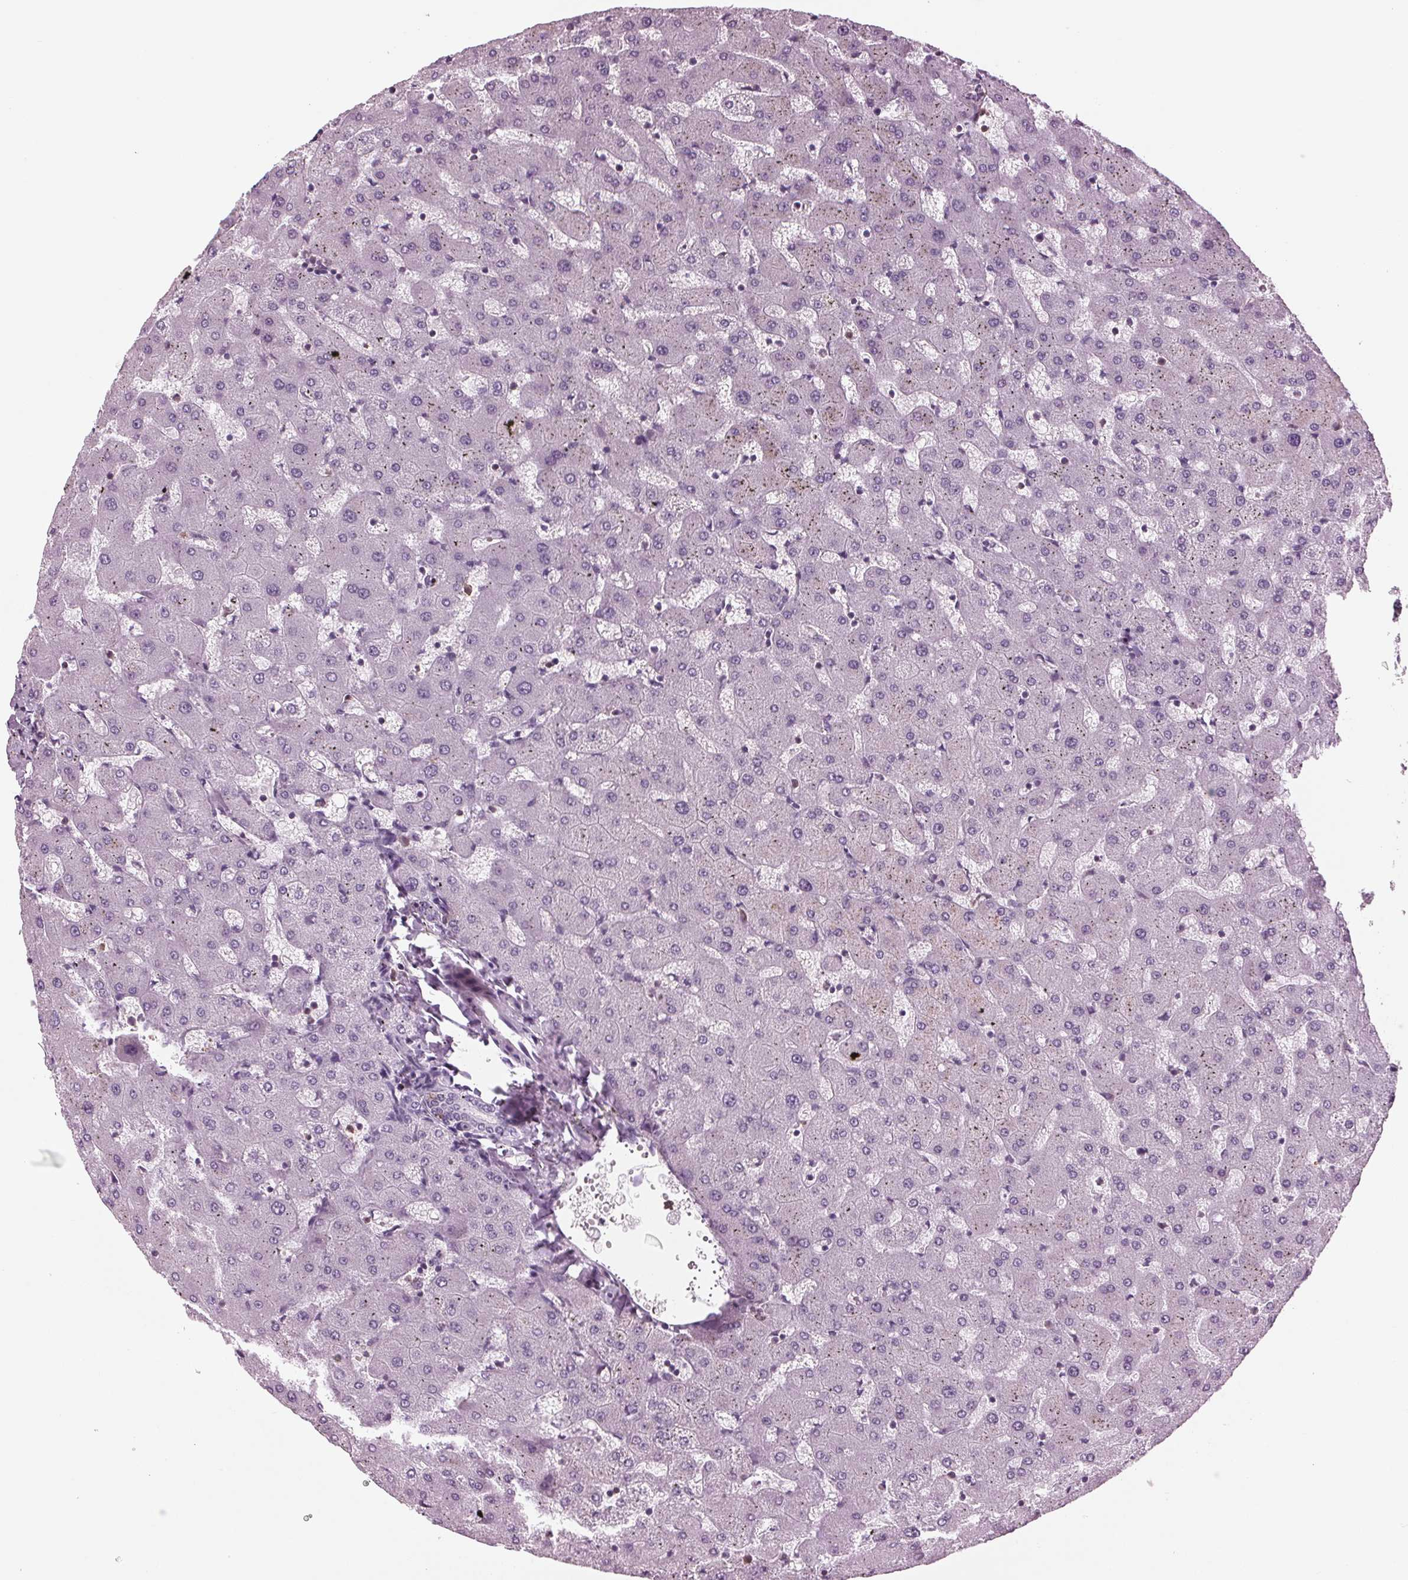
{"staining": {"intensity": "negative", "quantity": "none", "location": "none"}, "tissue": "liver", "cell_type": "Cholangiocytes", "image_type": "normal", "snomed": [{"axis": "morphology", "description": "Normal tissue, NOS"}, {"axis": "topography", "description": "Liver"}], "caption": "High power microscopy histopathology image of an immunohistochemistry photomicrograph of normal liver, revealing no significant expression in cholangiocytes.", "gene": "BTLA", "patient": {"sex": "female", "age": 63}}